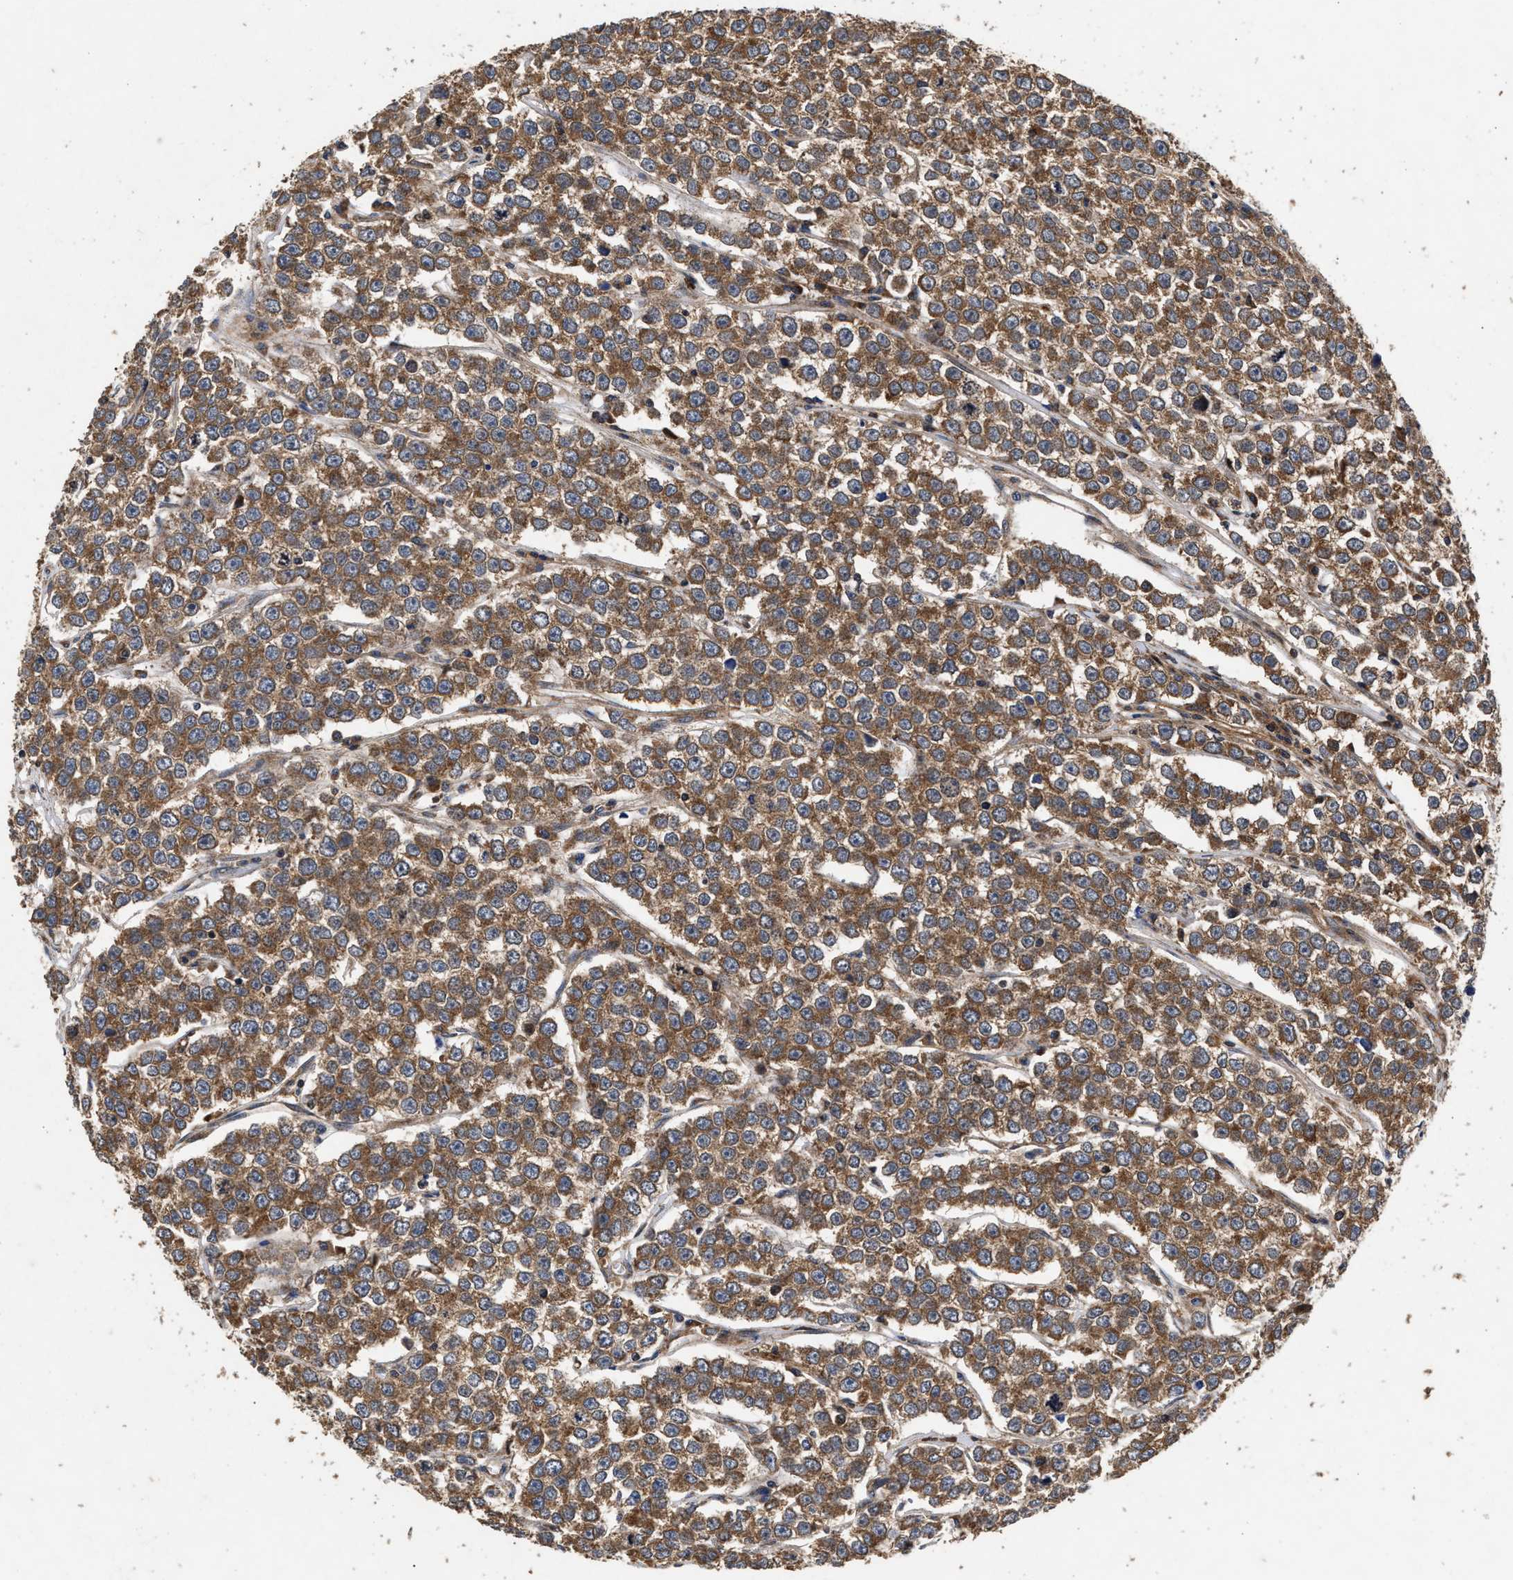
{"staining": {"intensity": "moderate", "quantity": ">75%", "location": "cytoplasmic/membranous"}, "tissue": "testis cancer", "cell_type": "Tumor cells", "image_type": "cancer", "snomed": [{"axis": "morphology", "description": "Seminoma, NOS"}, {"axis": "morphology", "description": "Carcinoma, Embryonal, NOS"}, {"axis": "topography", "description": "Testis"}], "caption": "High-power microscopy captured an immunohistochemistry (IHC) histopathology image of seminoma (testis), revealing moderate cytoplasmic/membranous expression in approximately >75% of tumor cells. The staining was performed using DAB, with brown indicating positive protein expression. Nuclei are stained blue with hematoxylin.", "gene": "NFKB2", "patient": {"sex": "male", "age": 52}}